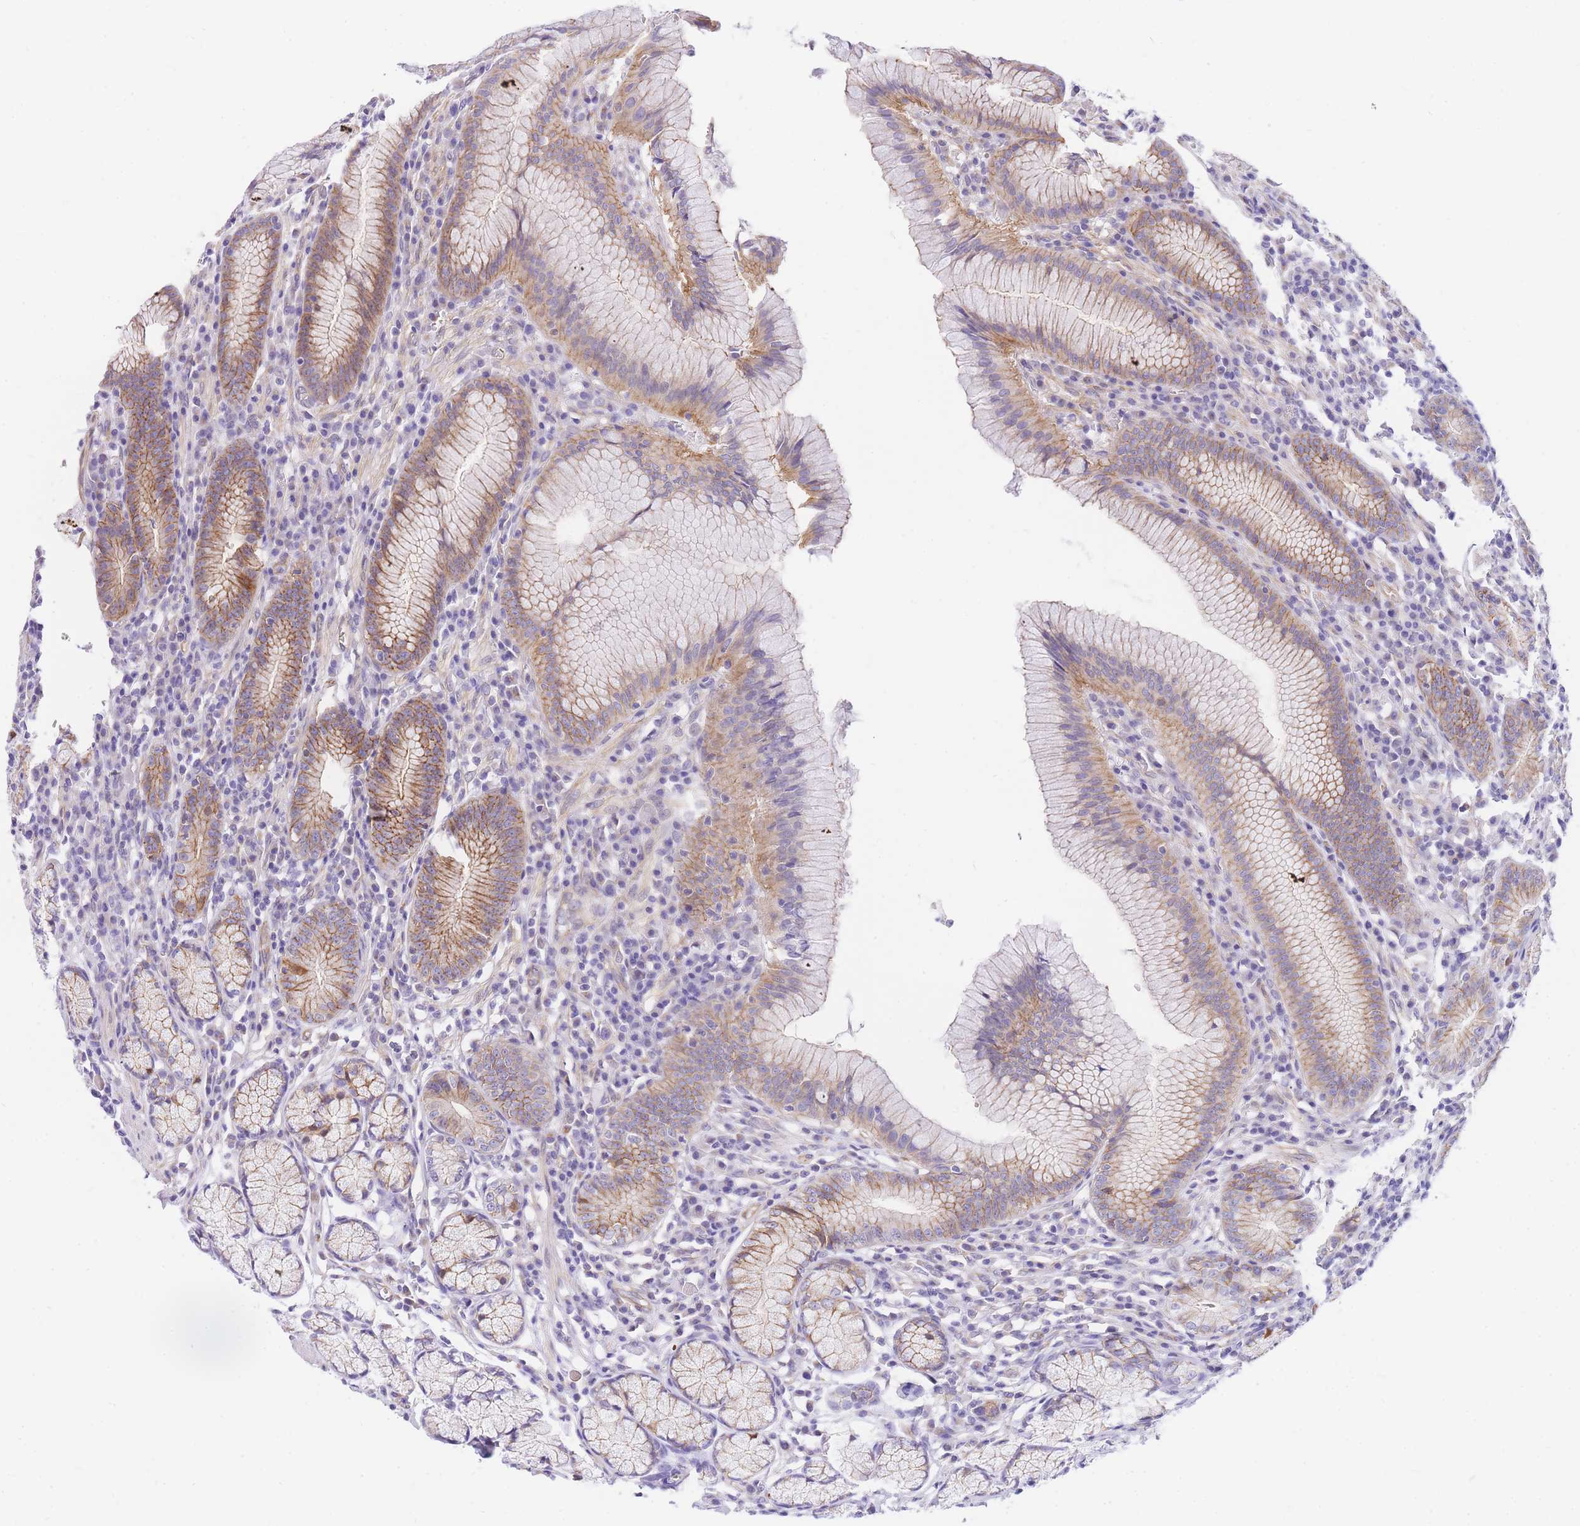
{"staining": {"intensity": "moderate", "quantity": "25%-75%", "location": "cytoplasmic/membranous"}, "tissue": "stomach", "cell_type": "Glandular cells", "image_type": "normal", "snomed": [{"axis": "morphology", "description": "Normal tissue, NOS"}, {"axis": "topography", "description": "Stomach"}], "caption": "Immunohistochemical staining of normal stomach demonstrates 25%-75% levels of moderate cytoplasmic/membranous protein expression in approximately 25%-75% of glandular cells. (brown staining indicates protein expression, while blue staining denotes nuclei).", "gene": "SRSF12", "patient": {"sex": "male", "age": 55}}